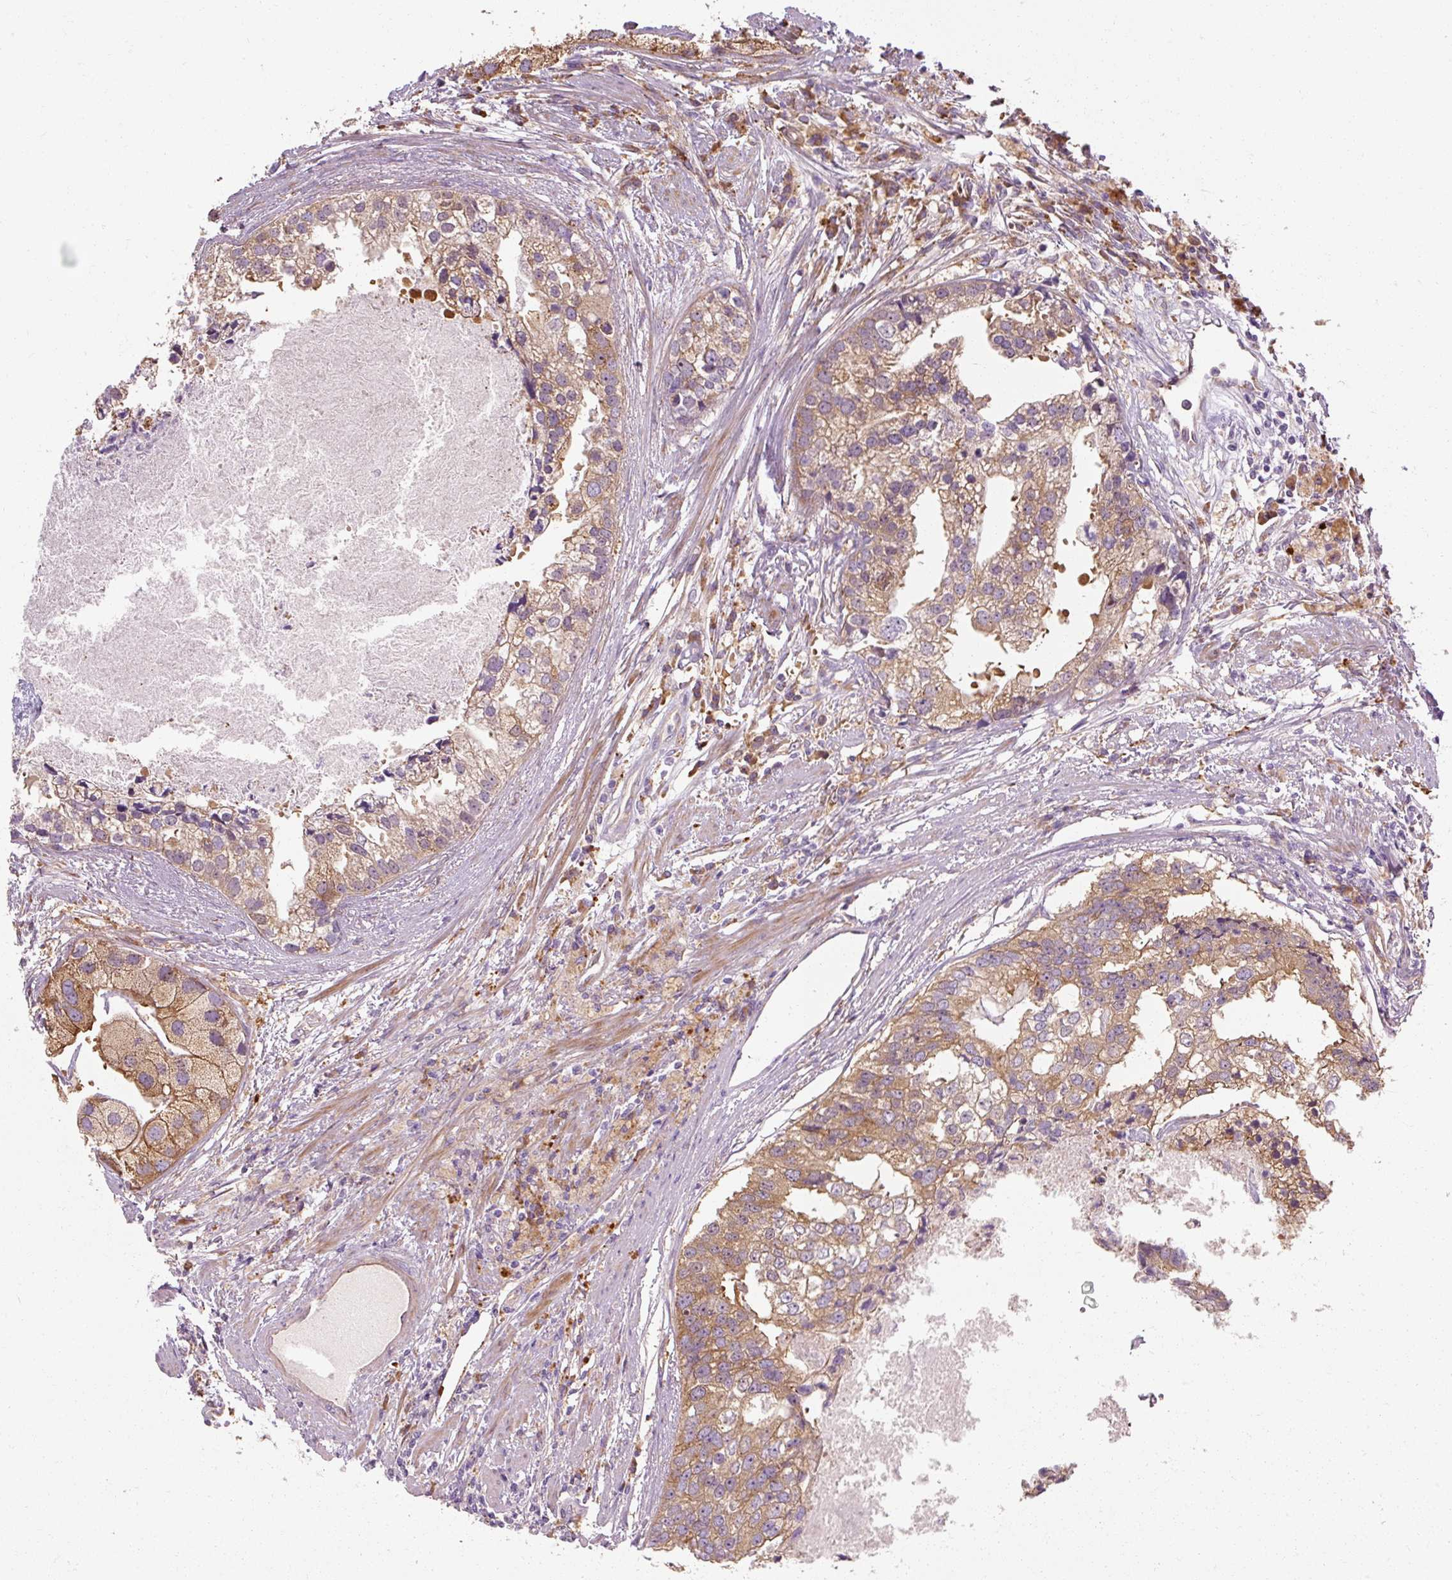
{"staining": {"intensity": "moderate", "quantity": ">75%", "location": "cytoplasmic/membranous"}, "tissue": "prostate cancer", "cell_type": "Tumor cells", "image_type": "cancer", "snomed": [{"axis": "morphology", "description": "Adenocarcinoma, High grade"}, {"axis": "topography", "description": "Prostate"}], "caption": "Prostate cancer (high-grade adenocarcinoma) stained with immunohistochemistry (IHC) shows moderate cytoplasmic/membranous staining in approximately >75% of tumor cells. (DAB (3,3'-diaminobenzidine) = brown stain, brightfield microscopy at high magnification).", "gene": "TBC1D4", "patient": {"sex": "male", "age": 62}}